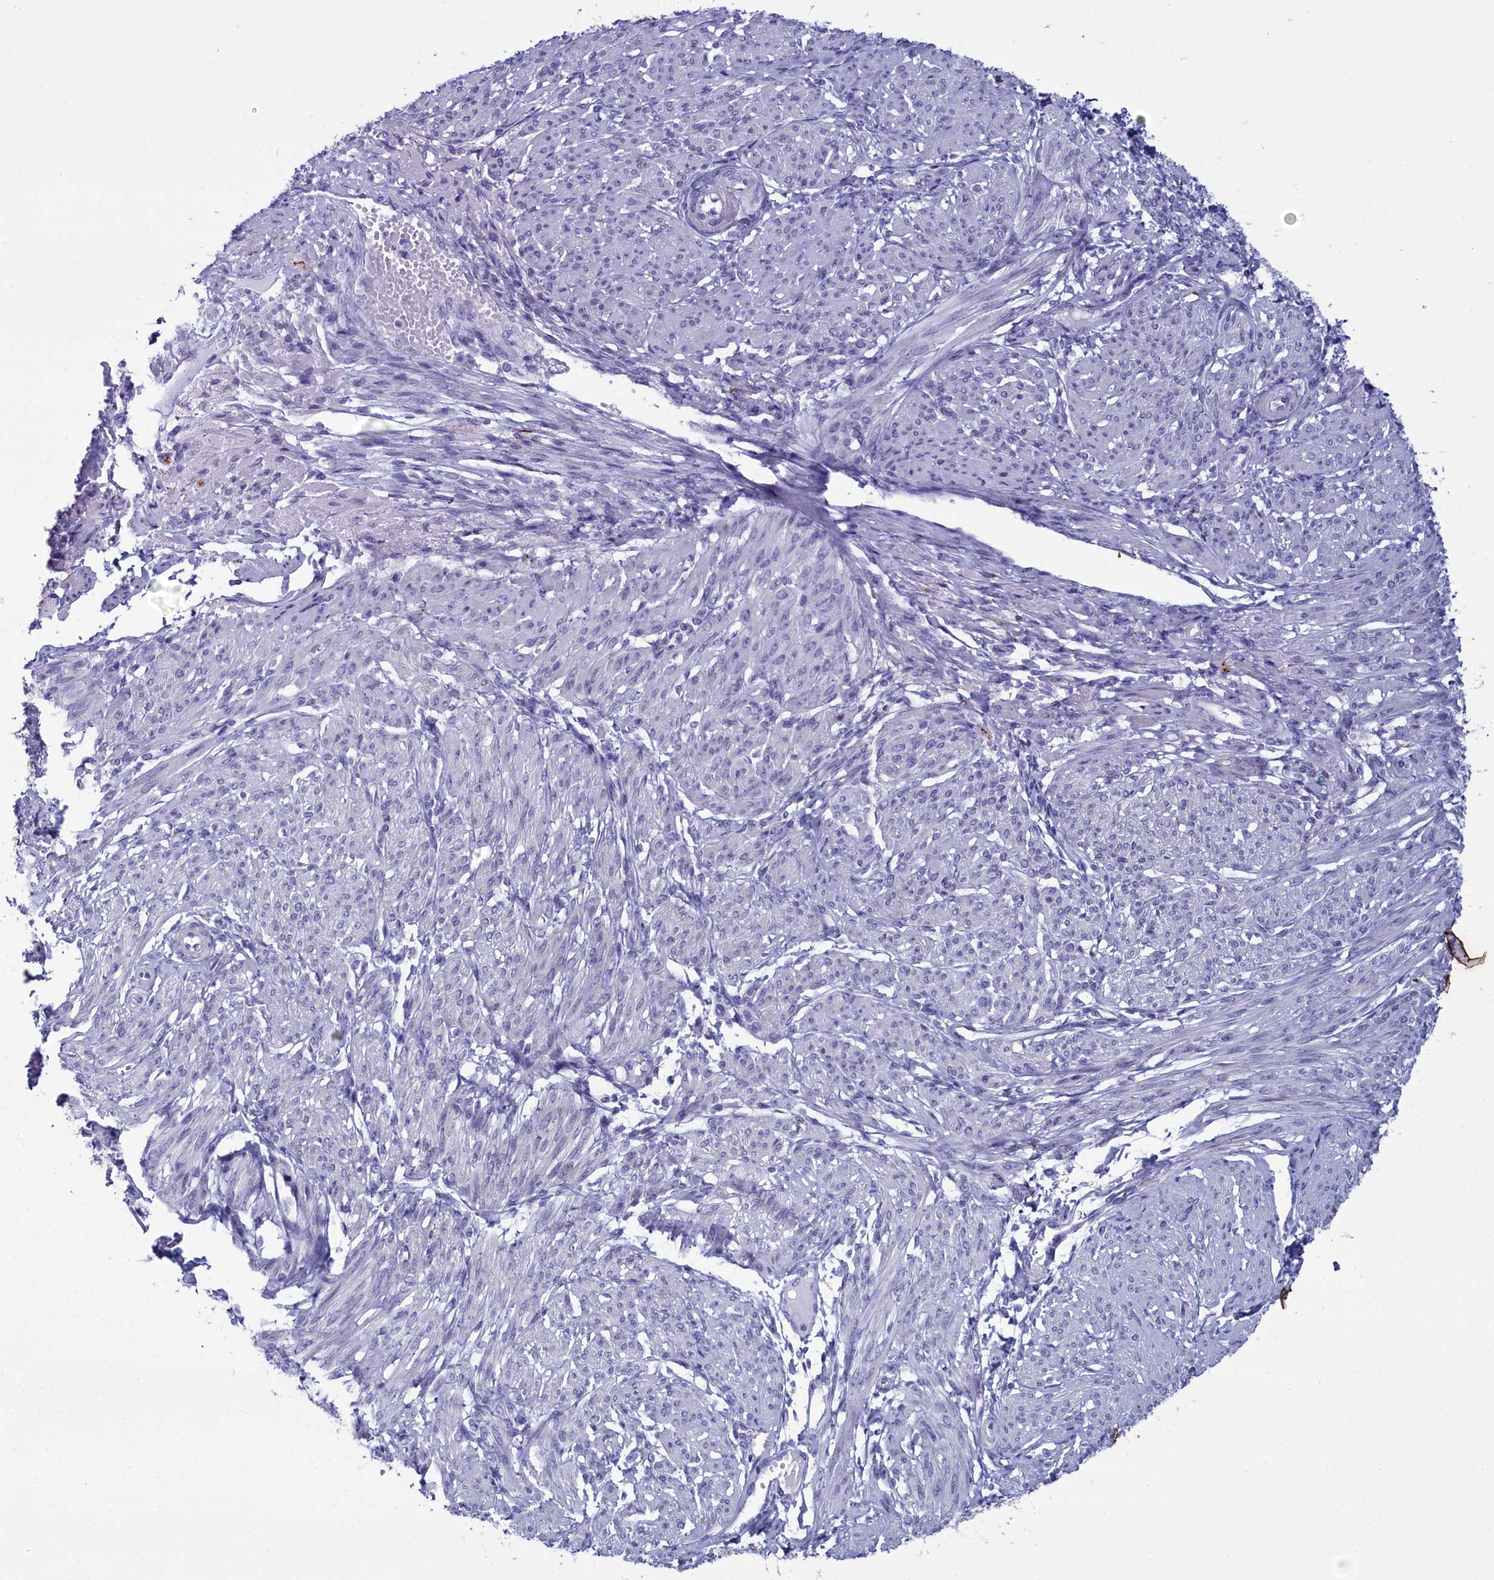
{"staining": {"intensity": "negative", "quantity": "none", "location": "none"}, "tissue": "smooth muscle", "cell_type": "Smooth muscle cells", "image_type": "normal", "snomed": [{"axis": "morphology", "description": "Normal tissue, NOS"}, {"axis": "topography", "description": "Smooth muscle"}], "caption": "Immunohistochemistry image of benign smooth muscle stained for a protein (brown), which displays no staining in smooth muscle cells. Brightfield microscopy of immunohistochemistry (IHC) stained with DAB (3,3'-diaminobenzidine) (brown) and hematoxylin (blue), captured at high magnification.", "gene": "MAP6", "patient": {"sex": "female", "age": 39}}